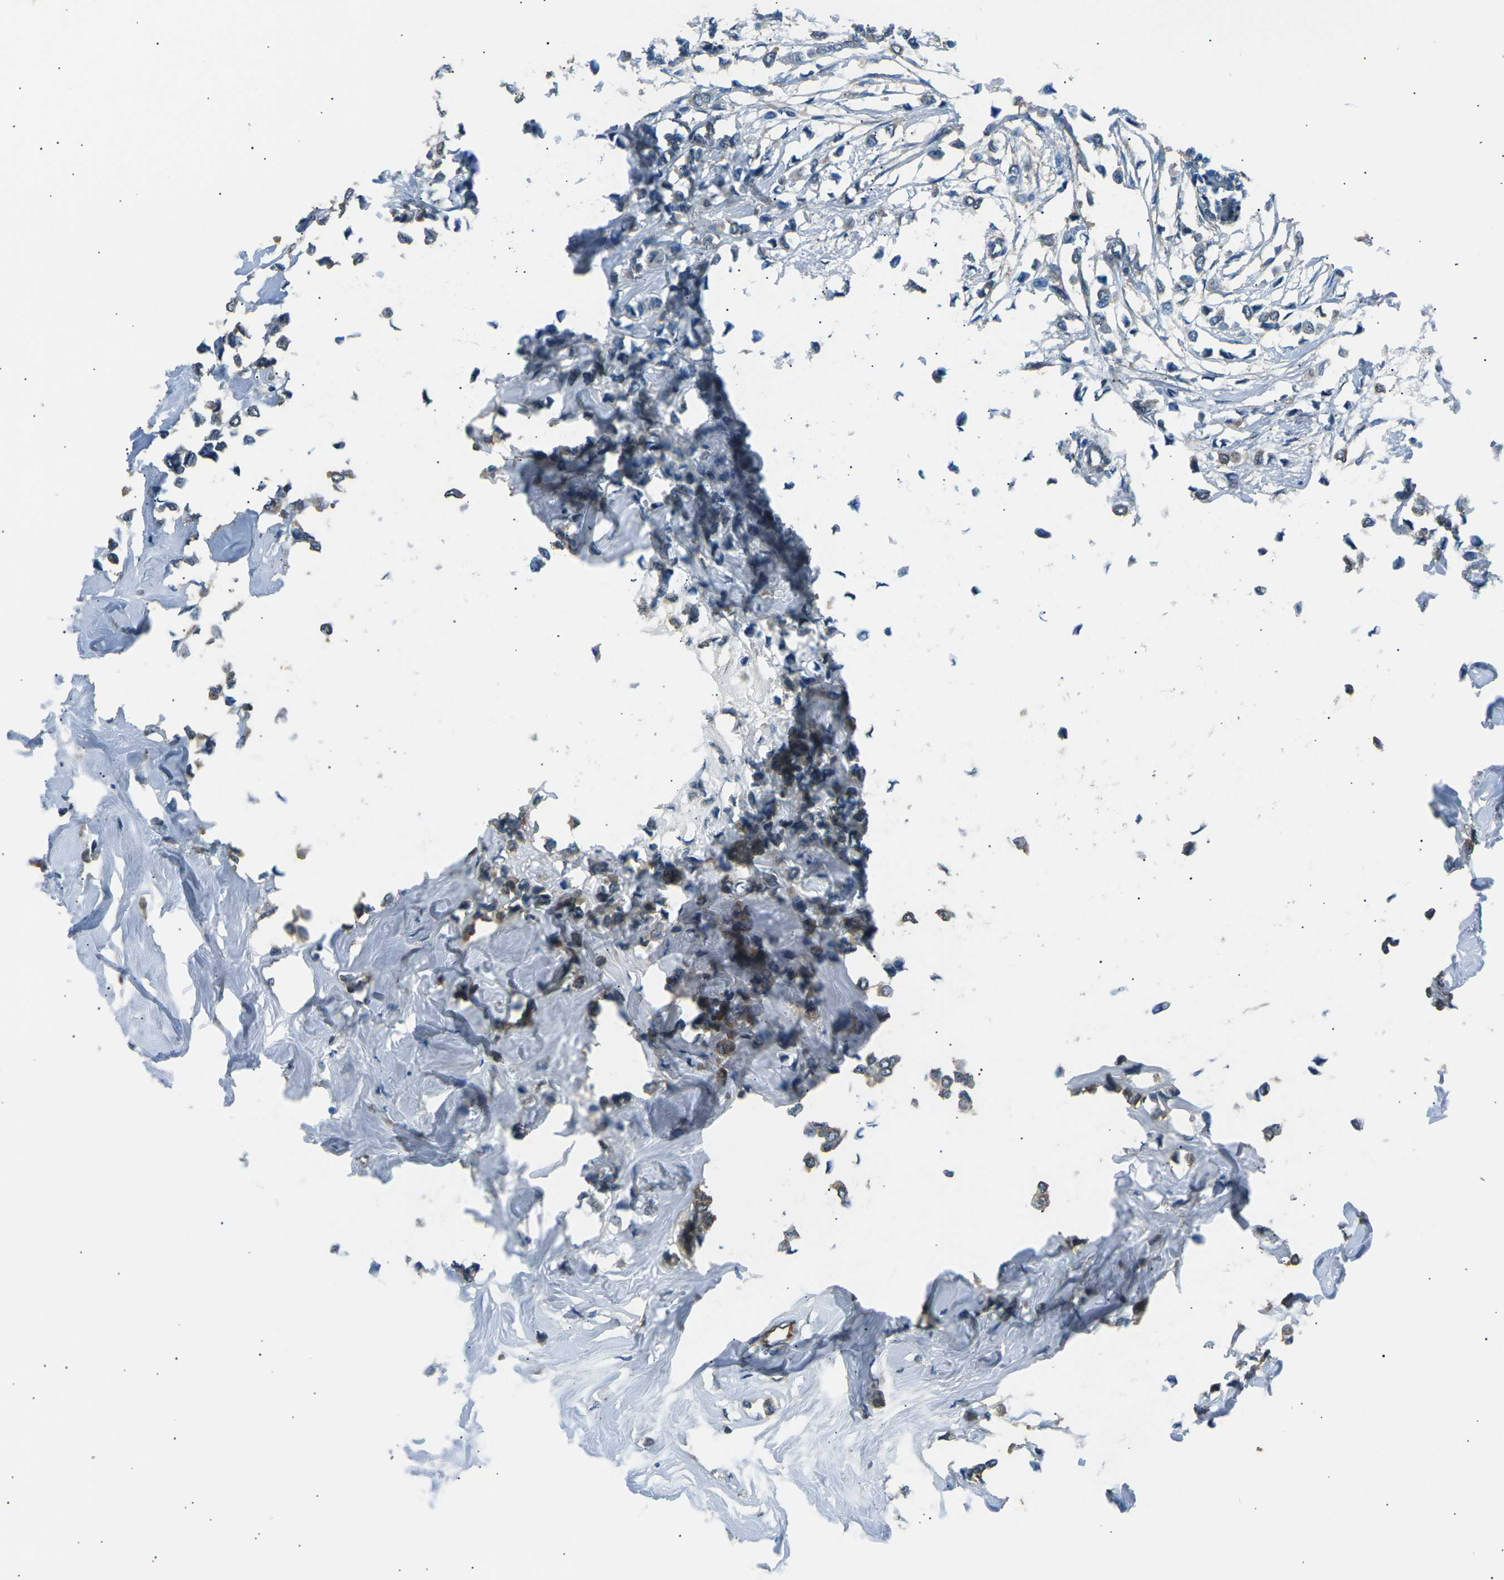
{"staining": {"intensity": "negative", "quantity": "none", "location": "none"}, "tissue": "breast cancer", "cell_type": "Tumor cells", "image_type": "cancer", "snomed": [{"axis": "morphology", "description": "Lobular carcinoma"}, {"axis": "topography", "description": "Breast"}], "caption": "This is an immunohistochemistry micrograph of human breast cancer (lobular carcinoma). There is no staining in tumor cells.", "gene": "SLK", "patient": {"sex": "female", "age": 51}}